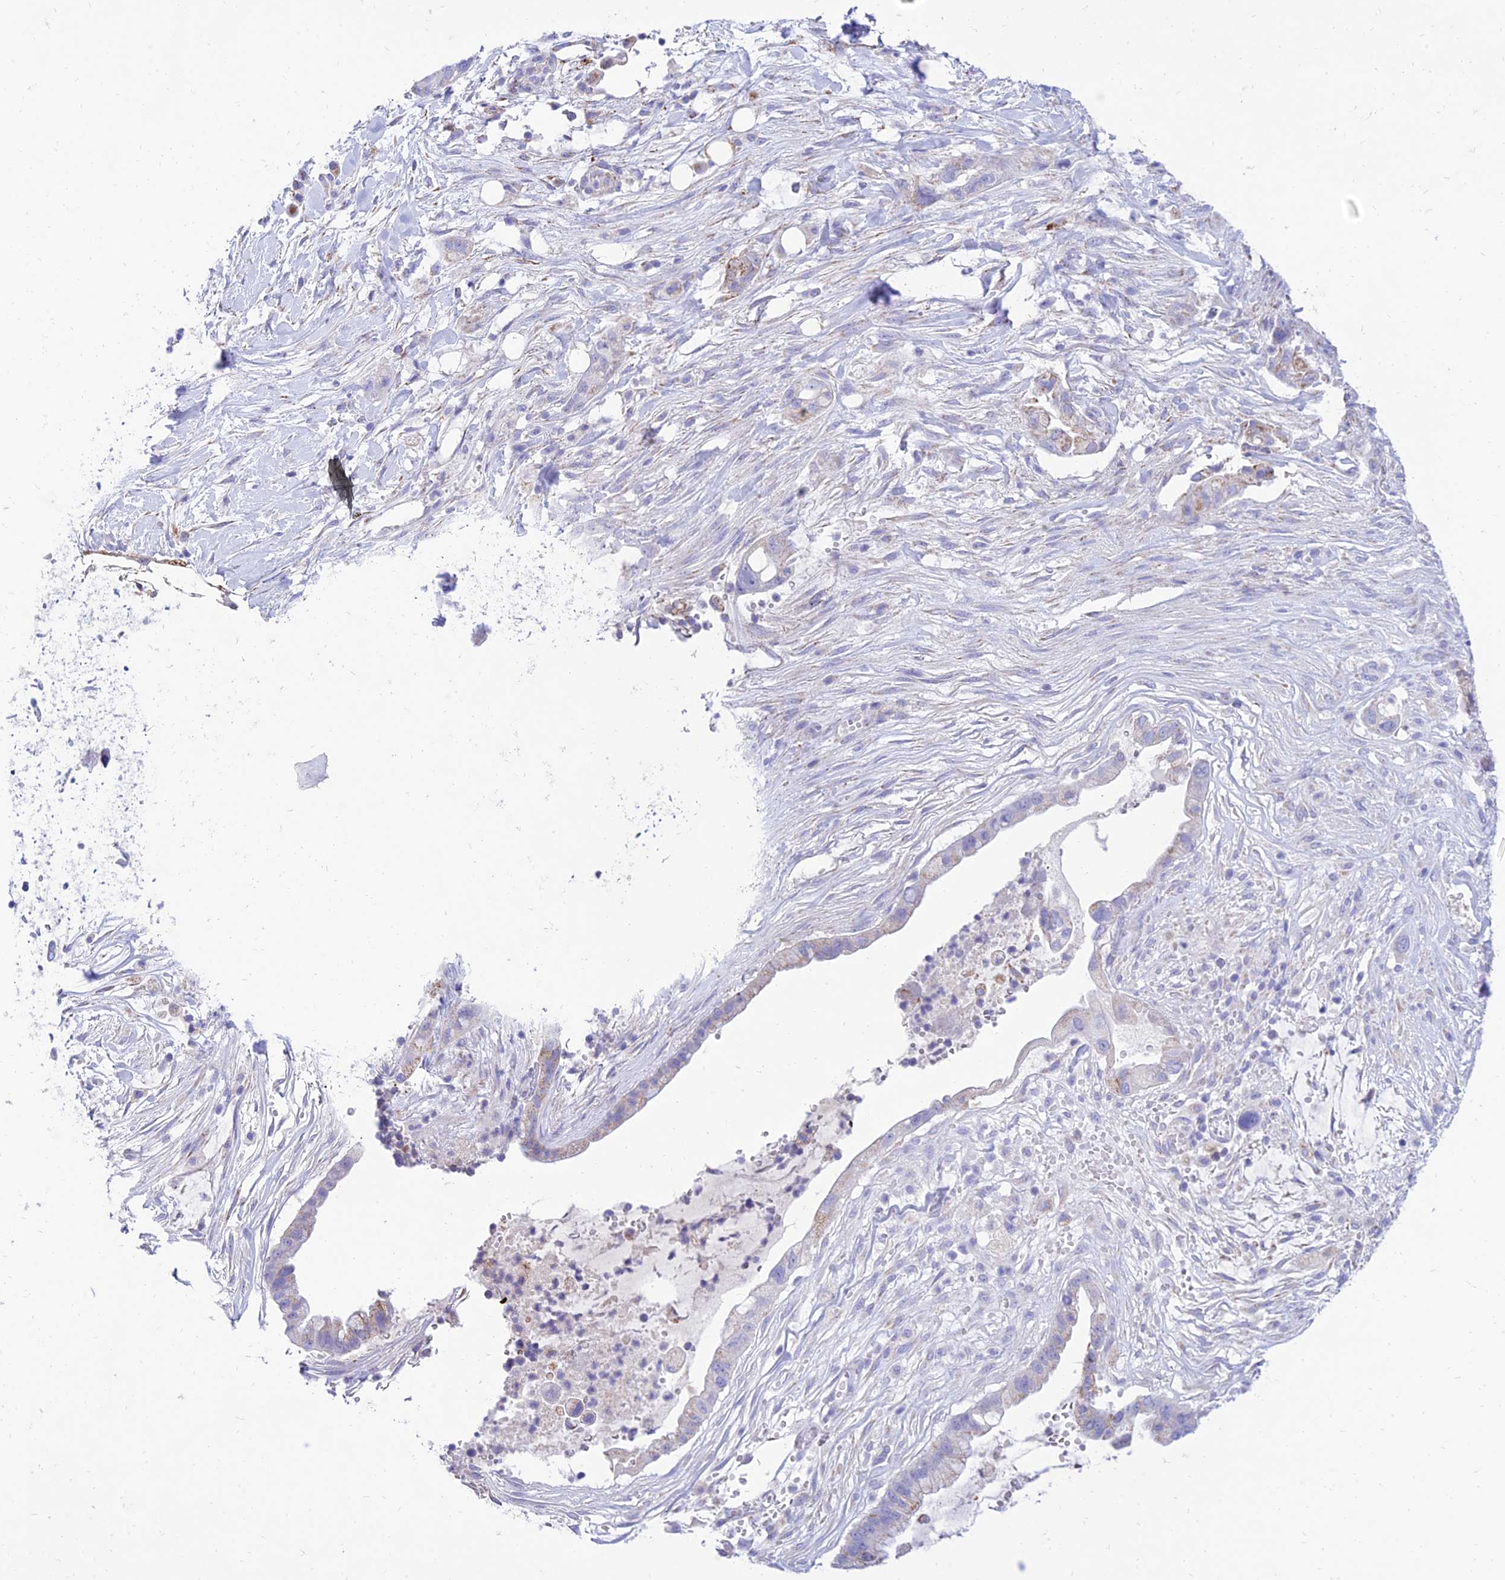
{"staining": {"intensity": "weak", "quantity": "<25%", "location": "cytoplasmic/membranous"}, "tissue": "pancreatic cancer", "cell_type": "Tumor cells", "image_type": "cancer", "snomed": [{"axis": "morphology", "description": "Adenocarcinoma, NOS"}, {"axis": "topography", "description": "Pancreas"}], "caption": "DAB immunohistochemical staining of human pancreatic cancer demonstrates no significant positivity in tumor cells. (Immunohistochemistry, brightfield microscopy, high magnification).", "gene": "PKN3", "patient": {"sex": "male", "age": 44}}